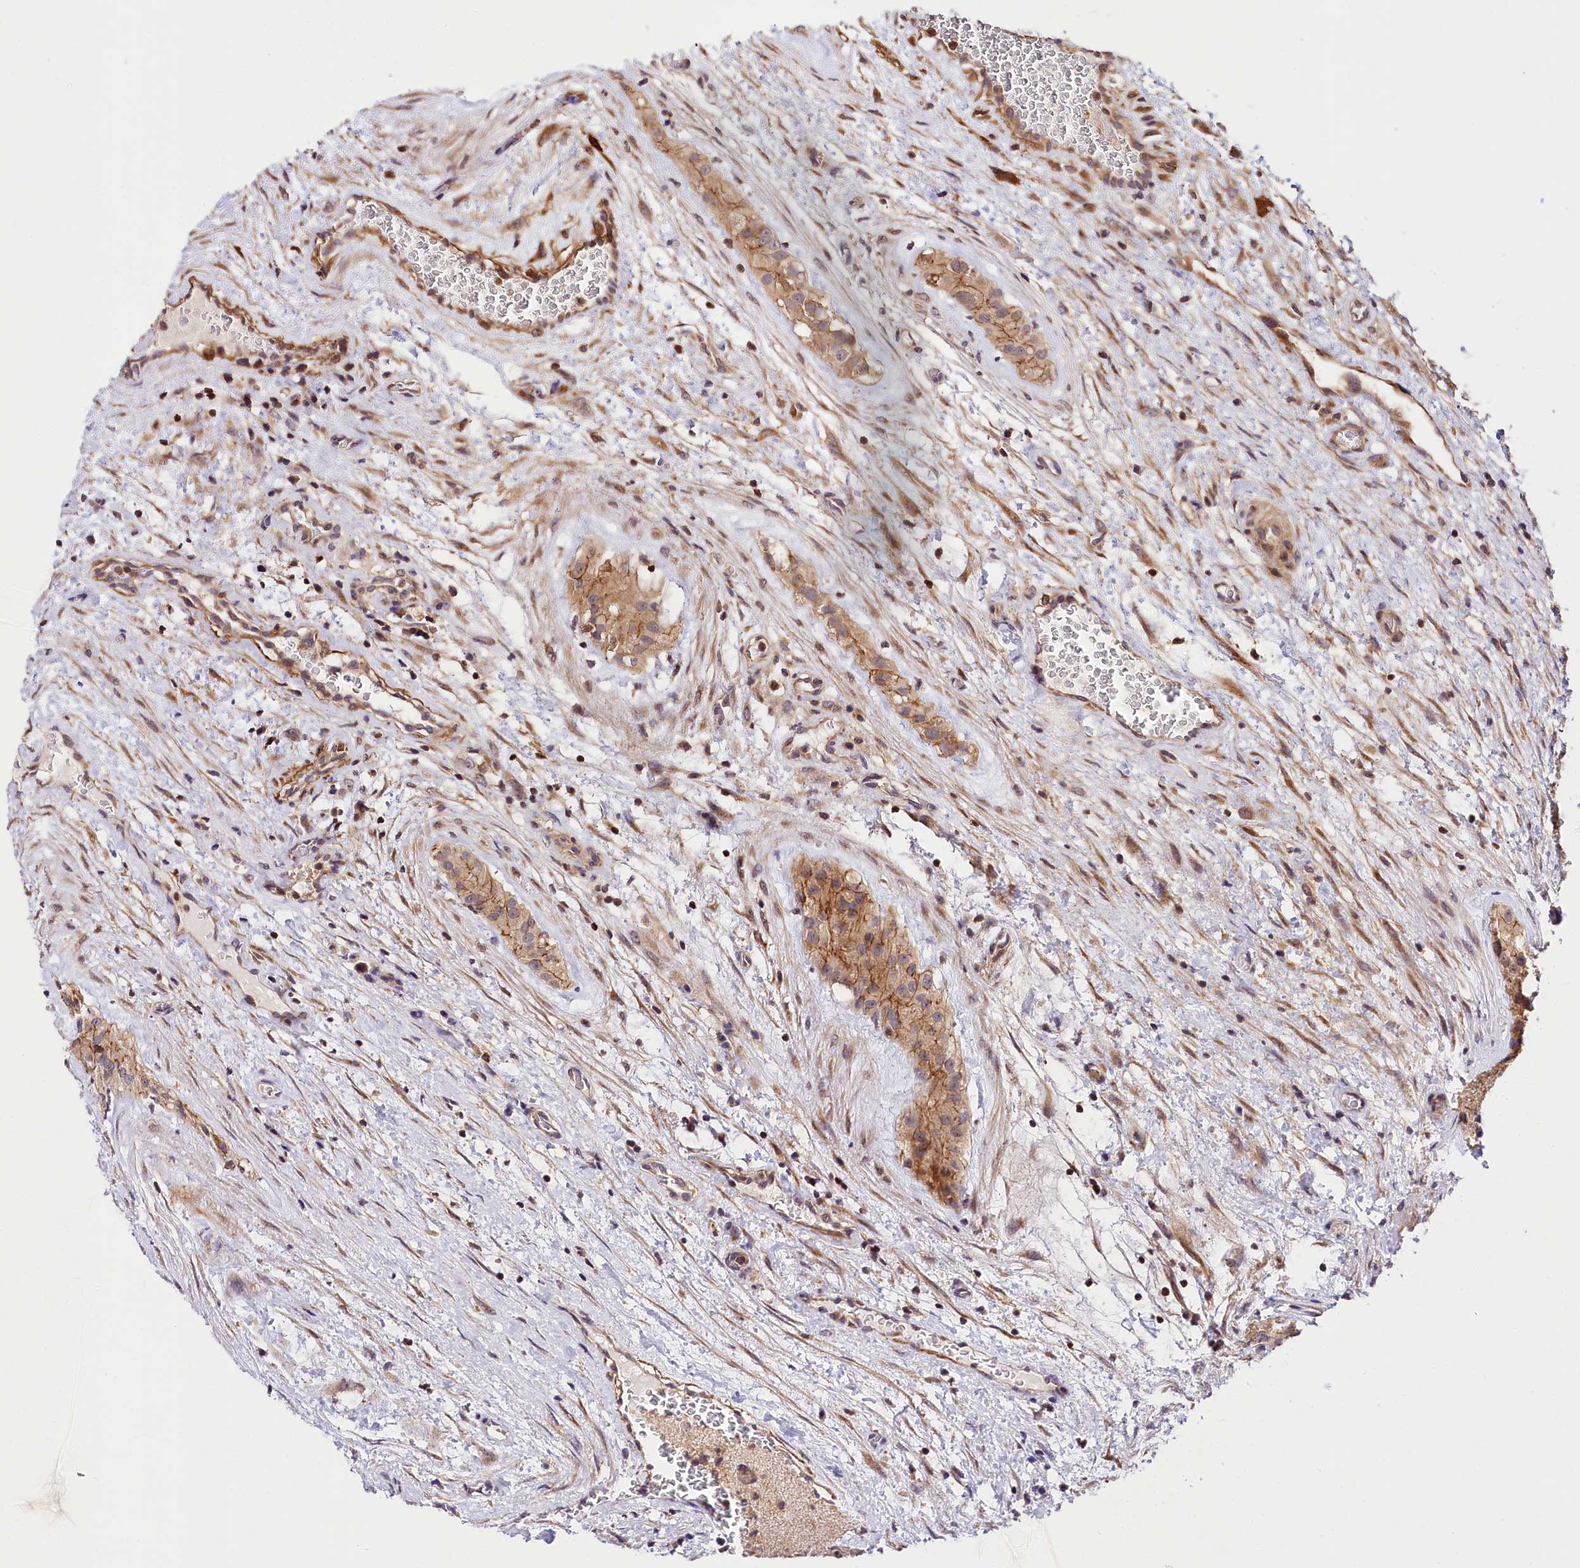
{"staining": {"intensity": "moderate", "quantity": ">75%", "location": "cytoplasmic/membranous"}, "tissue": "testis cancer", "cell_type": "Tumor cells", "image_type": "cancer", "snomed": [{"axis": "morphology", "description": "Carcinoma, Embryonal, NOS"}, {"axis": "topography", "description": "Testis"}], "caption": "DAB immunohistochemical staining of human embryonal carcinoma (testis) reveals moderate cytoplasmic/membranous protein expression in approximately >75% of tumor cells.", "gene": "CHORDC1", "patient": {"sex": "male", "age": 26}}